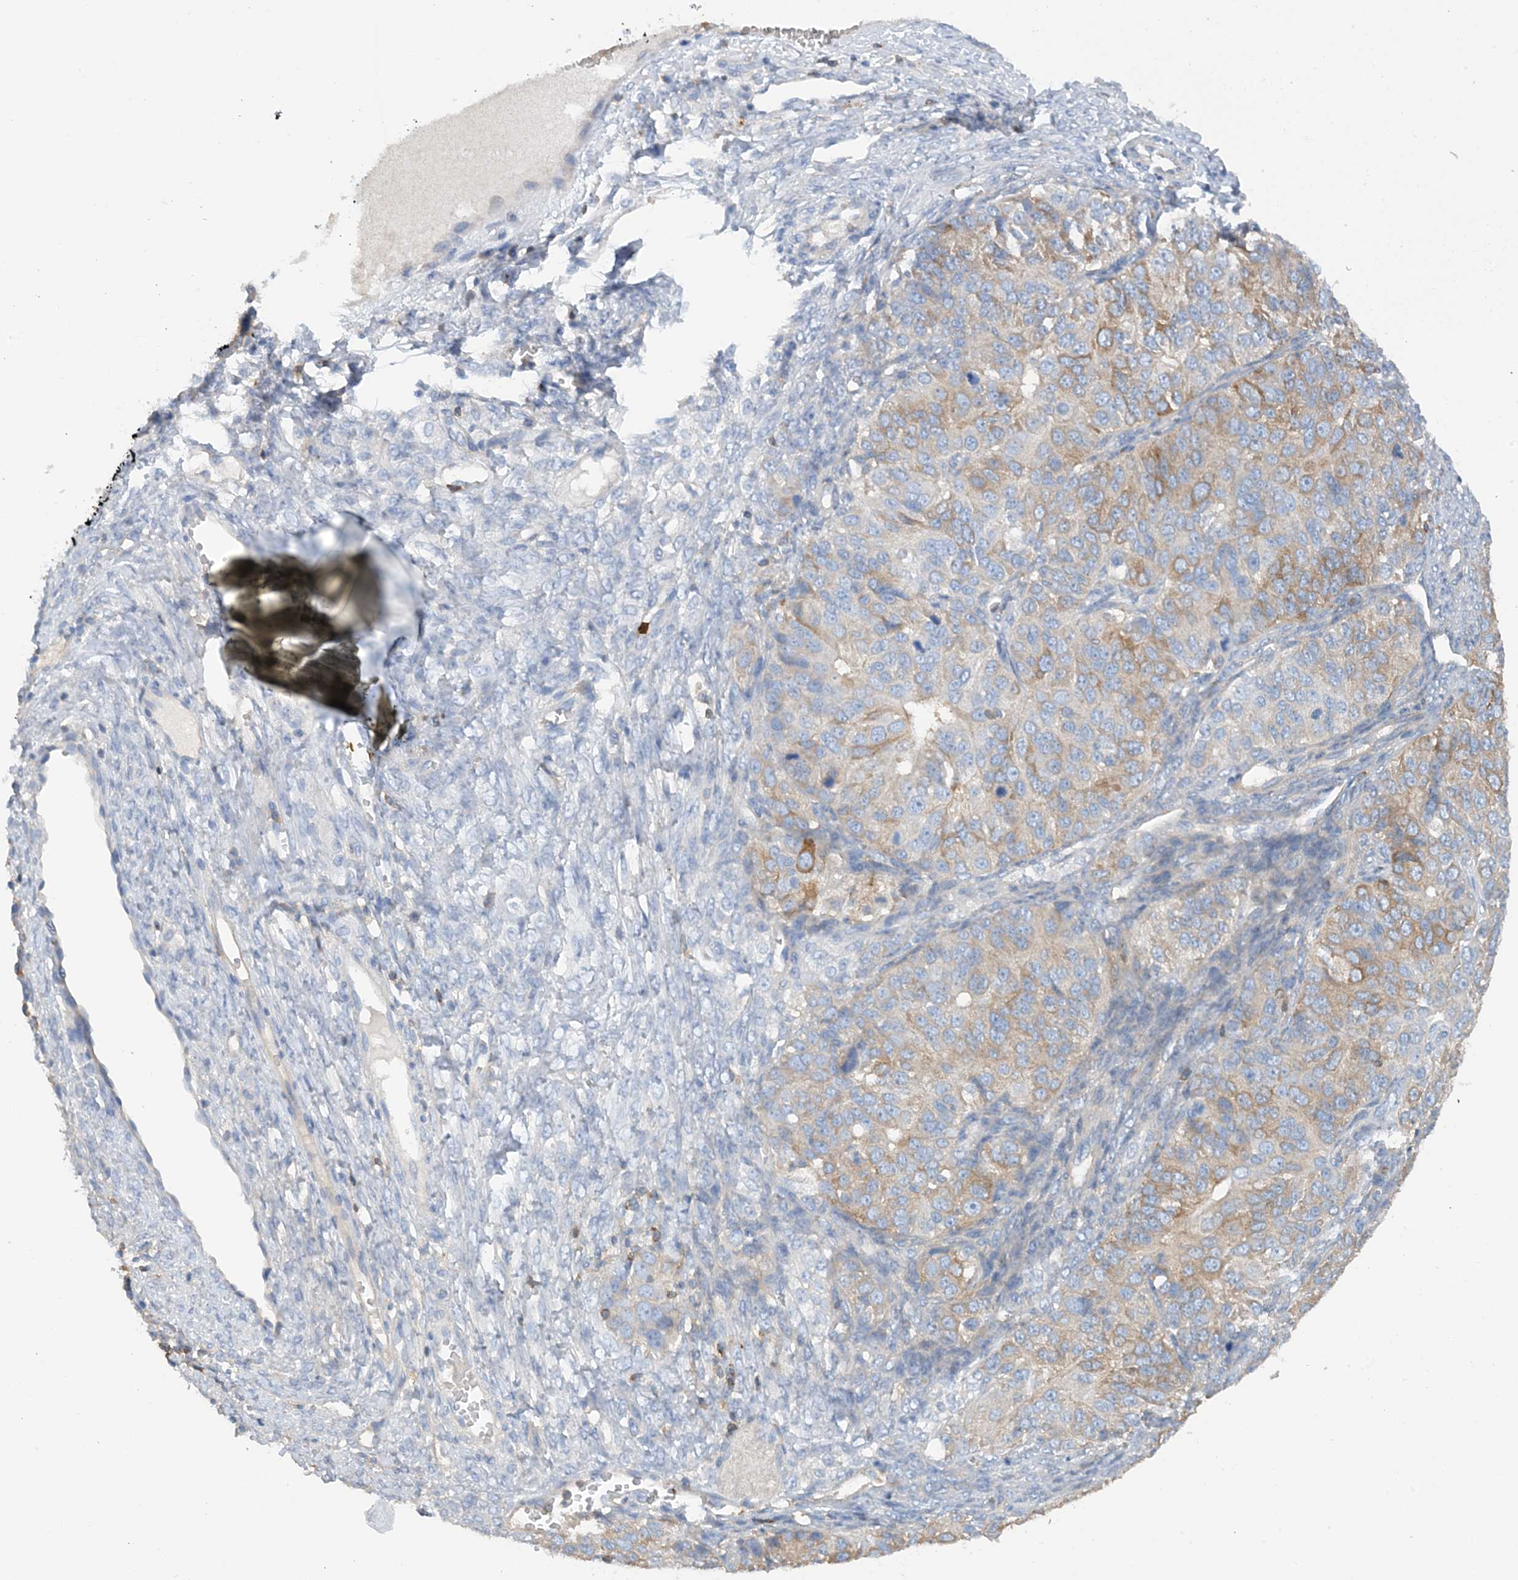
{"staining": {"intensity": "moderate", "quantity": "<25%", "location": "cytoplasmic/membranous"}, "tissue": "ovarian cancer", "cell_type": "Tumor cells", "image_type": "cancer", "snomed": [{"axis": "morphology", "description": "Carcinoma, endometroid"}, {"axis": "topography", "description": "Ovary"}], "caption": "Brown immunohistochemical staining in endometroid carcinoma (ovarian) displays moderate cytoplasmic/membranous expression in about <25% of tumor cells.", "gene": "PHACTR2", "patient": {"sex": "female", "age": 51}}